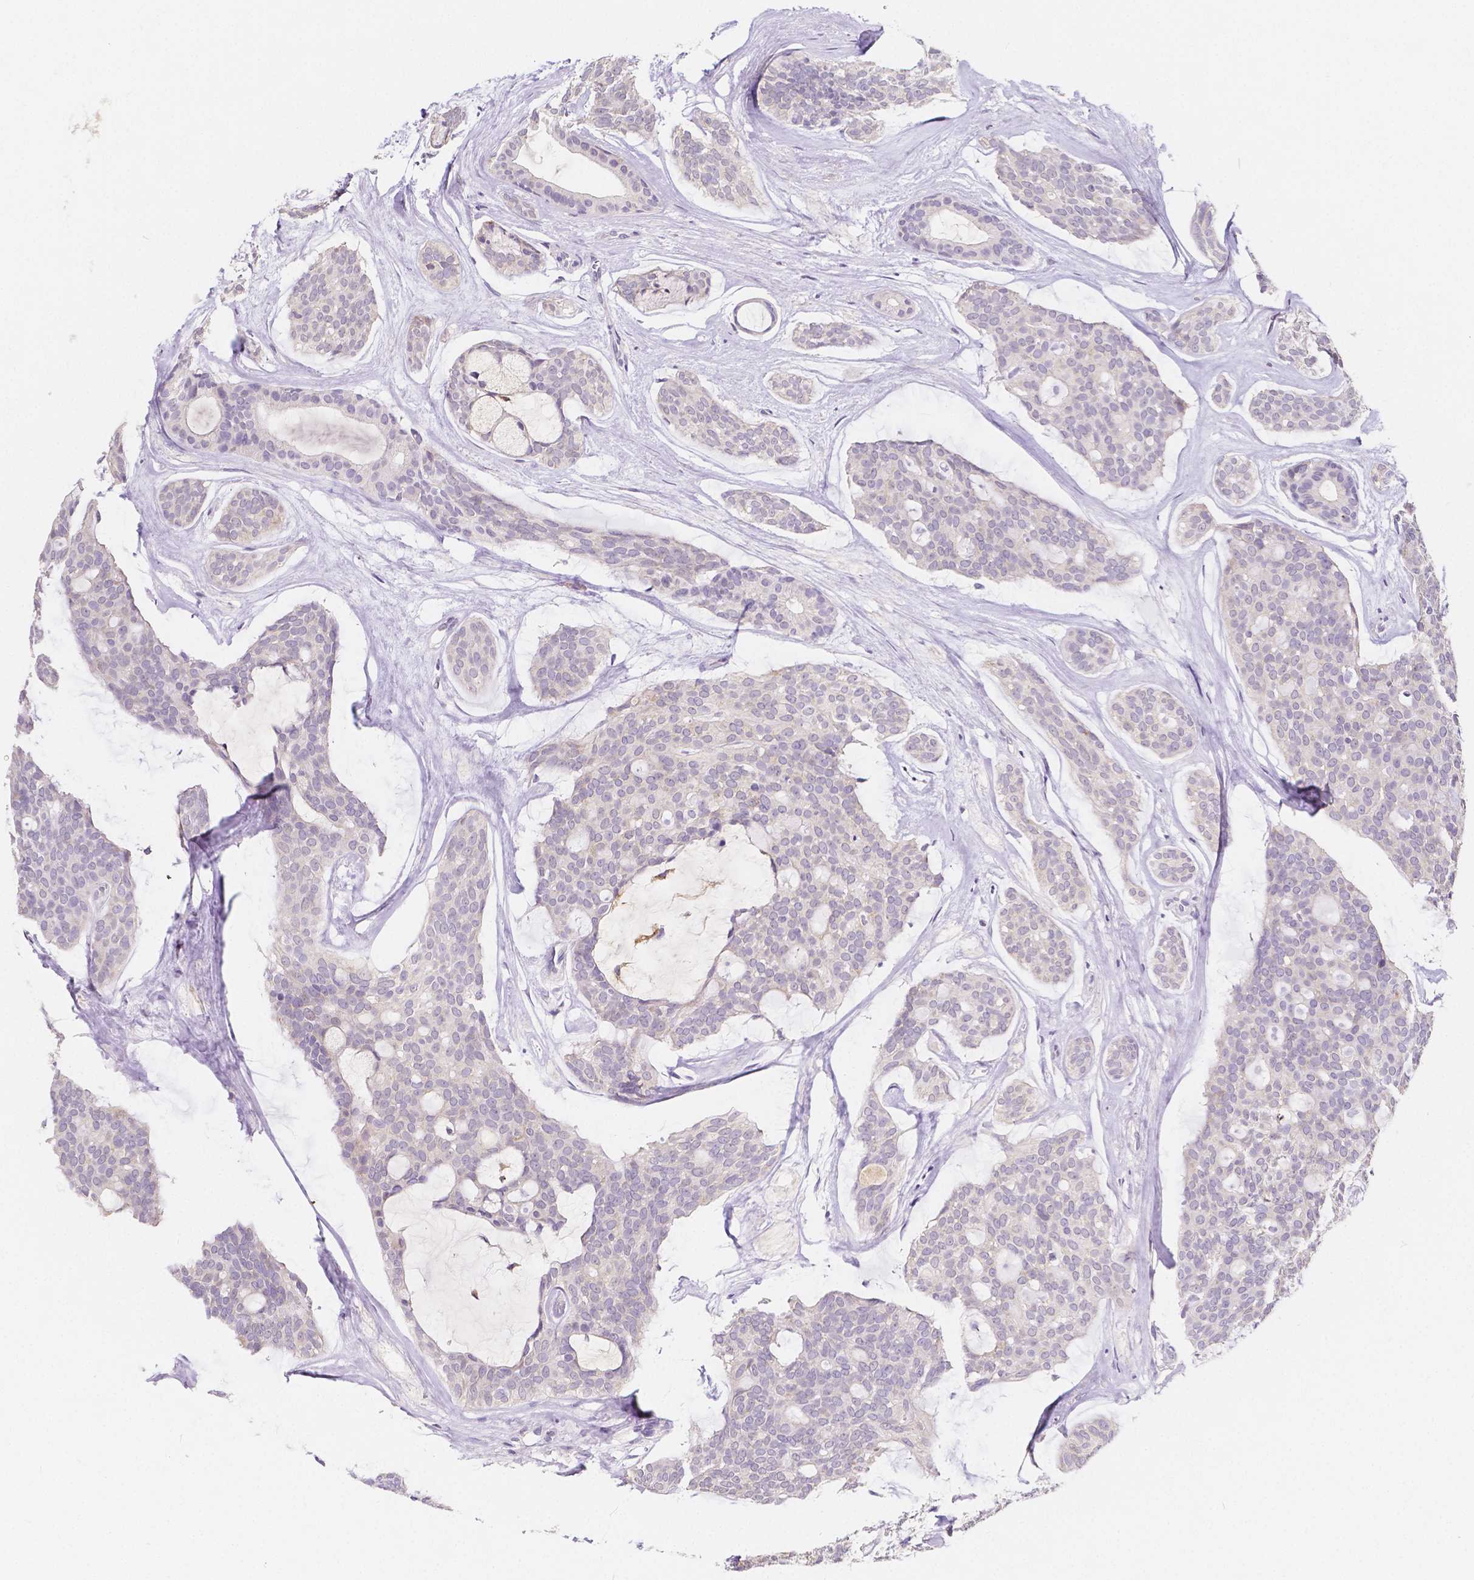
{"staining": {"intensity": "negative", "quantity": "none", "location": "none"}, "tissue": "head and neck cancer", "cell_type": "Tumor cells", "image_type": "cancer", "snomed": [{"axis": "morphology", "description": "Adenocarcinoma, NOS"}, {"axis": "topography", "description": "Head-Neck"}], "caption": "Immunohistochemistry of human head and neck adenocarcinoma displays no staining in tumor cells.", "gene": "ACP5", "patient": {"sex": "male", "age": 66}}